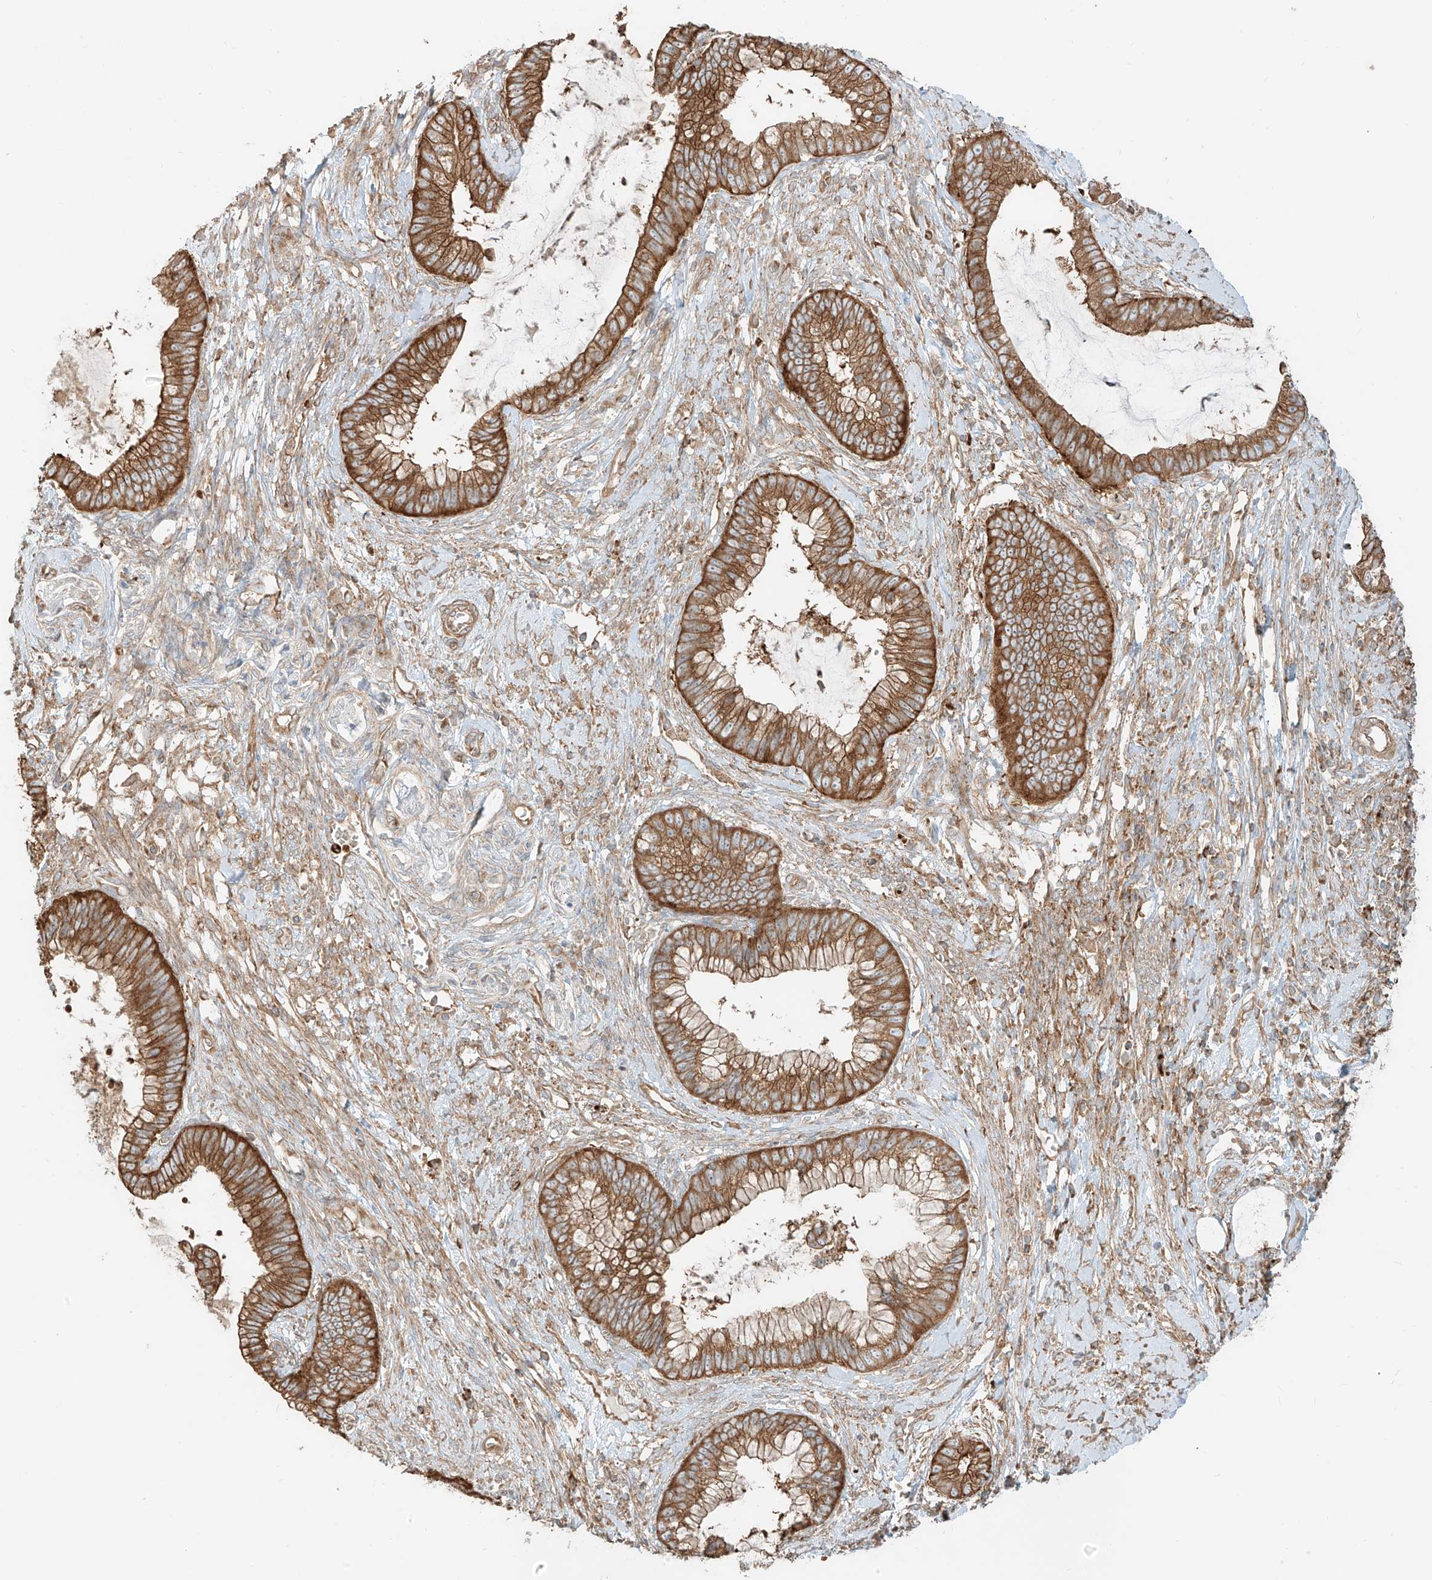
{"staining": {"intensity": "strong", "quantity": ">75%", "location": "cytoplasmic/membranous"}, "tissue": "cervical cancer", "cell_type": "Tumor cells", "image_type": "cancer", "snomed": [{"axis": "morphology", "description": "Adenocarcinoma, NOS"}, {"axis": "topography", "description": "Cervix"}], "caption": "Immunohistochemical staining of cervical cancer (adenocarcinoma) demonstrates strong cytoplasmic/membranous protein staining in approximately >75% of tumor cells. Nuclei are stained in blue.", "gene": "CCDC115", "patient": {"sex": "female", "age": 44}}